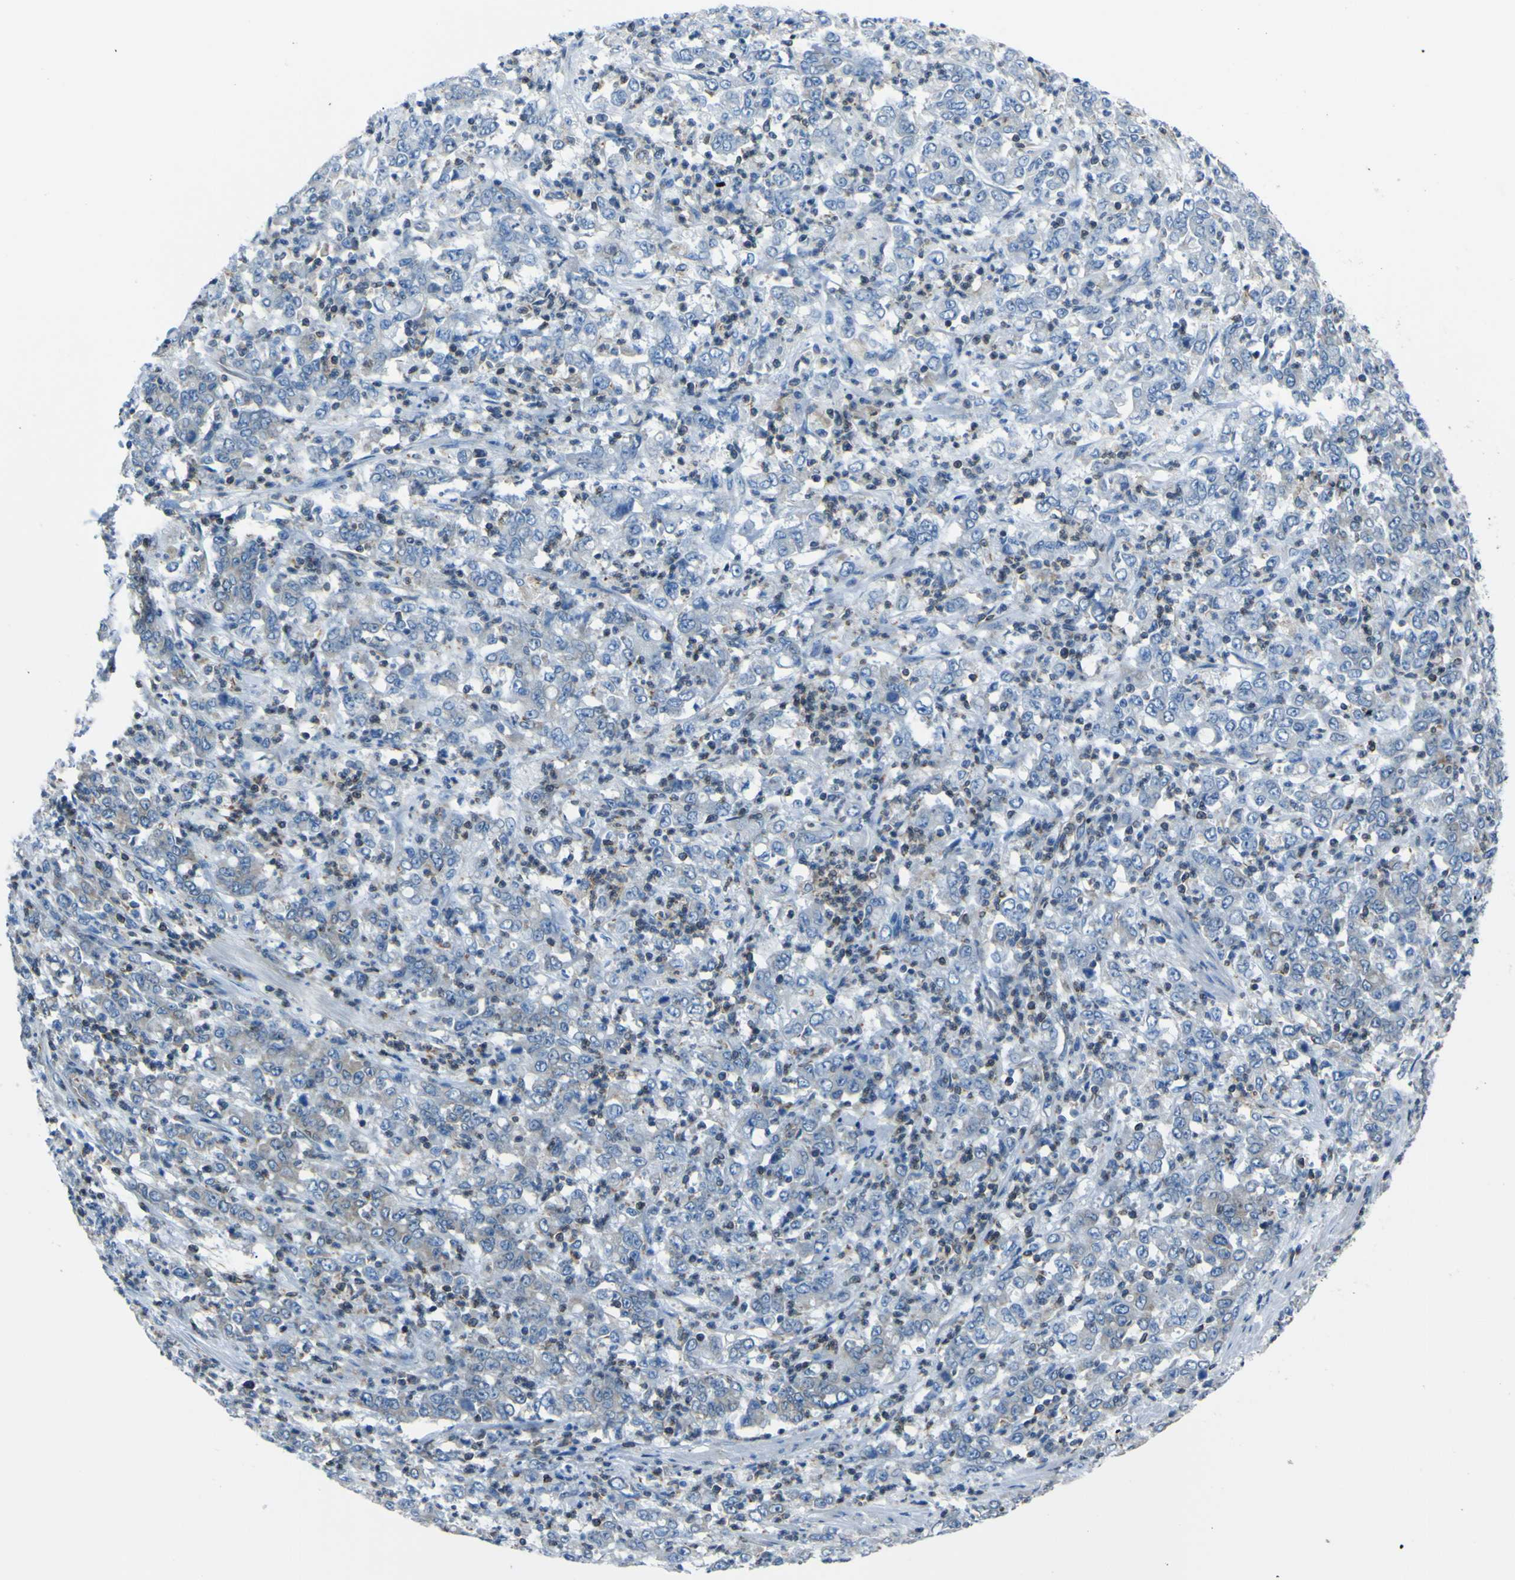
{"staining": {"intensity": "moderate", "quantity": "25%-75%", "location": "cytoplasmic/membranous"}, "tissue": "stomach cancer", "cell_type": "Tumor cells", "image_type": "cancer", "snomed": [{"axis": "morphology", "description": "Adenocarcinoma, NOS"}, {"axis": "topography", "description": "Stomach, lower"}], "caption": "Tumor cells show medium levels of moderate cytoplasmic/membranous positivity in approximately 25%-75% of cells in stomach cancer (adenocarcinoma).", "gene": "STIM1", "patient": {"sex": "female", "age": 71}}